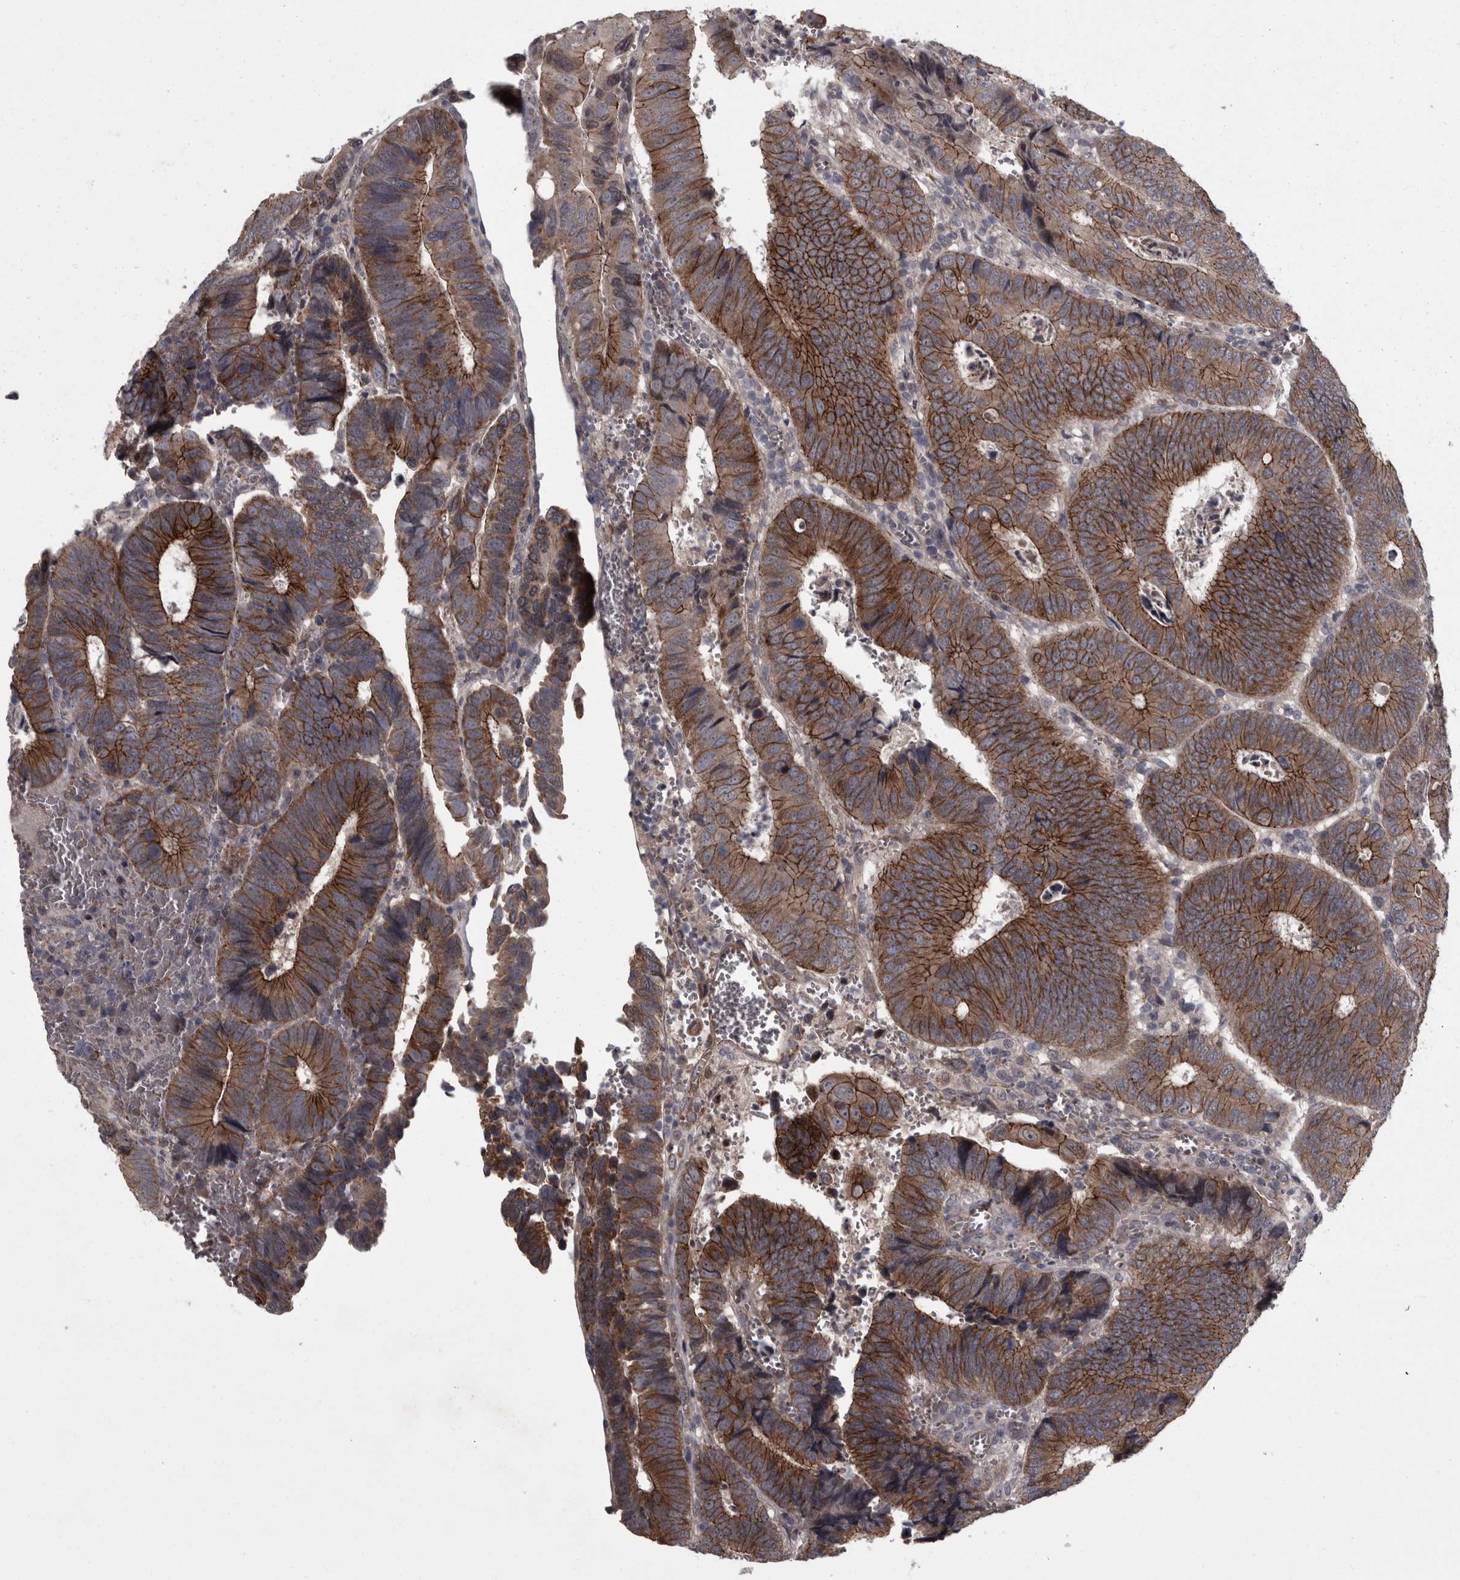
{"staining": {"intensity": "moderate", "quantity": ">75%", "location": "cytoplasmic/membranous"}, "tissue": "colorectal cancer", "cell_type": "Tumor cells", "image_type": "cancer", "snomed": [{"axis": "morphology", "description": "Inflammation, NOS"}, {"axis": "morphology", "description": "Adenocarcinoma, NOS"}, {"axis": "topography", "description": "Colon"}], "caption": "Moderate cytoplasmic/membranous expression is identified in about >75% of tumor cells in colorectal cancer. (IHC, brightfield microscopy, high magnification).", "gene": "PCDH17", "patient": {"sex": "male", "age": 72}}